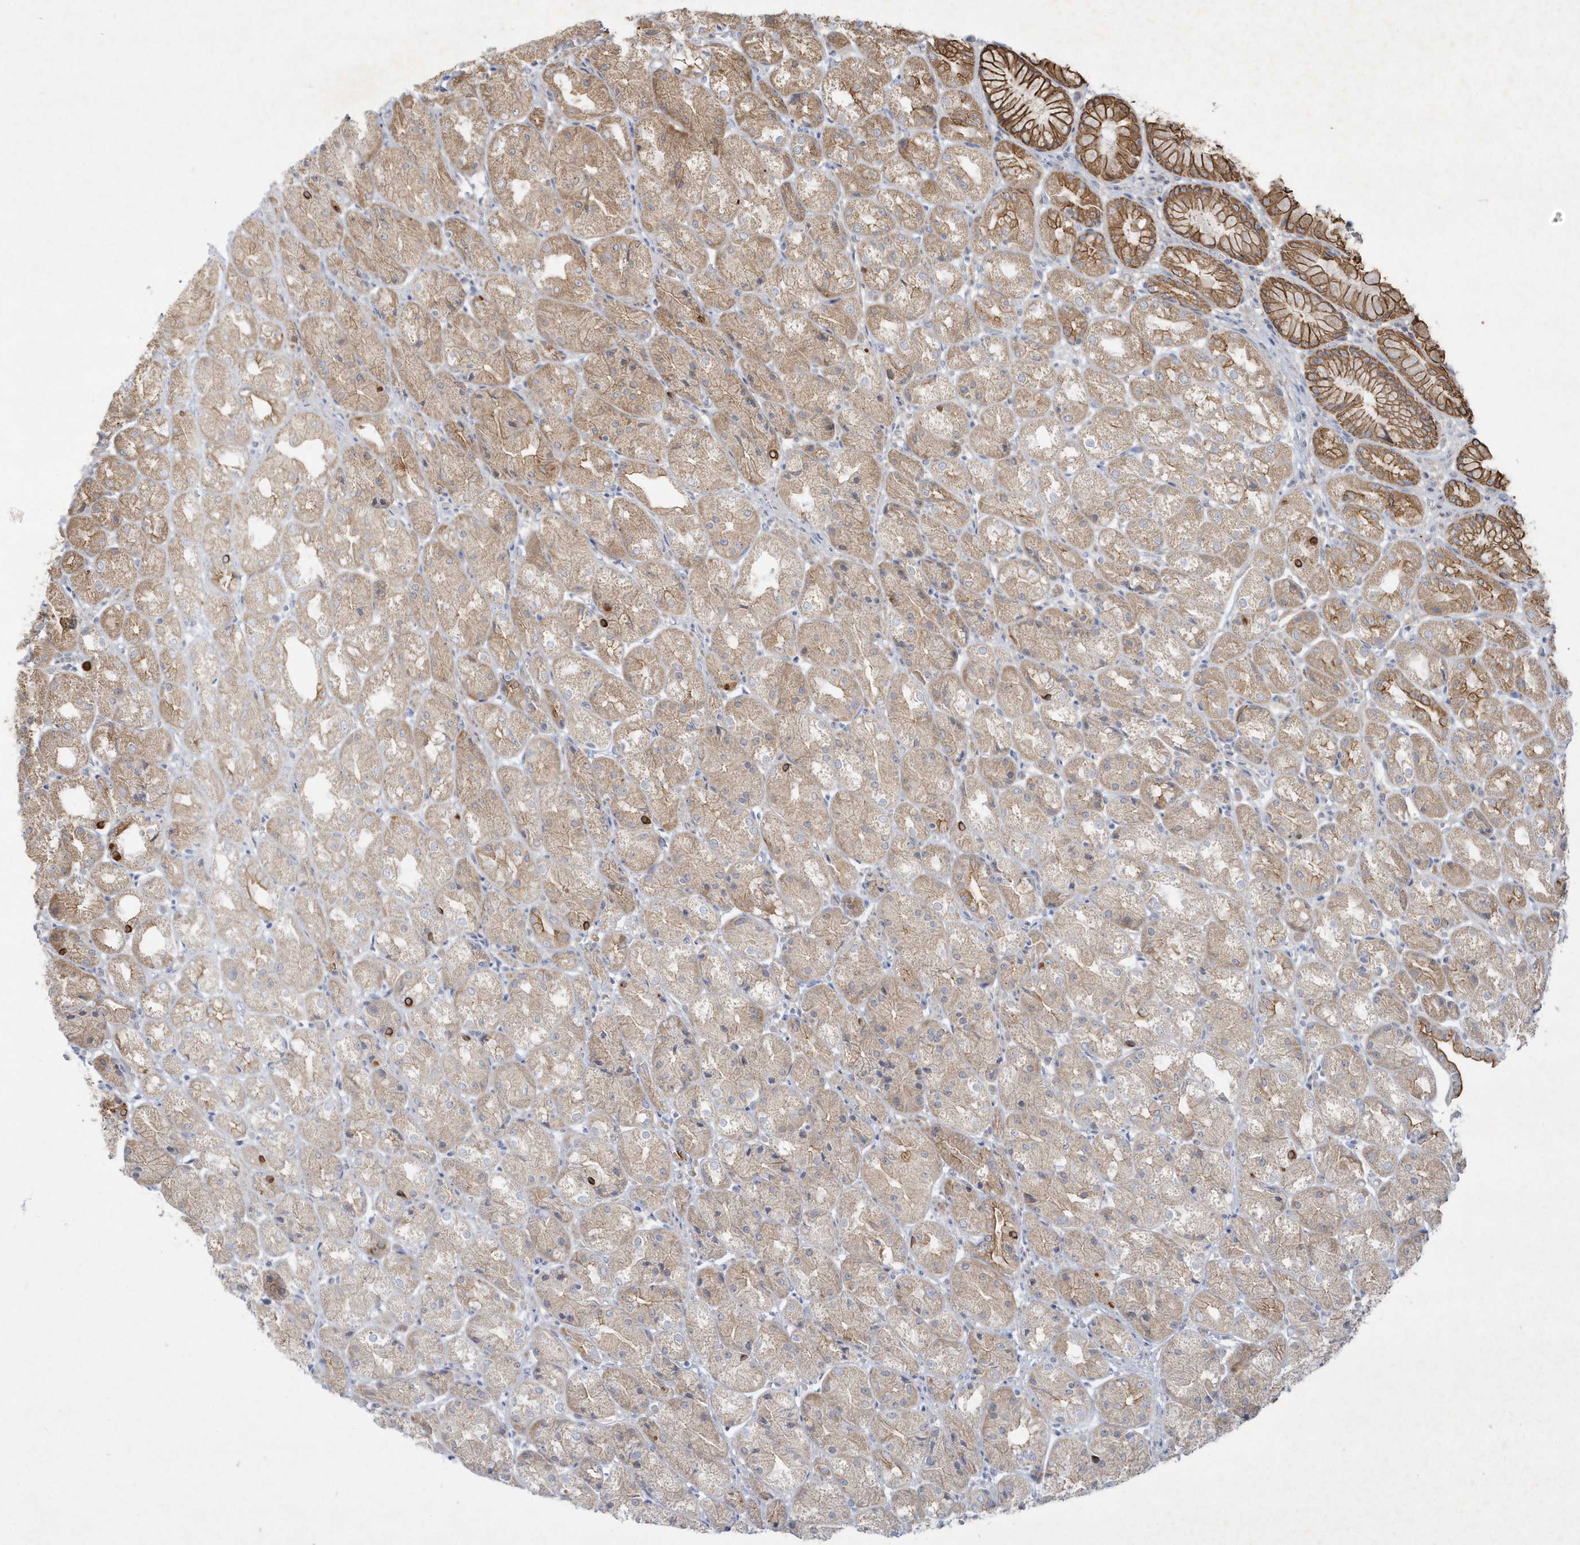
{"staining": {"intensity": "moderate", "quantity": "25%-75%", "location": "cytoplasmic/membranous"}, "tissue": "stomach", "cell_type": "Glandular cells", "image_type": "normal", "snomed": [{"axis": "morphology", "description": "Normal tissue, NOS"}, {"axis": "topography", "description": "Stomach, upper"}], "caption": "Immunohistochemistry (IHC) image of benign stomach stained for a protein (brown), which shows medium levels of moderate cytoplasmic/membranous staining in about 25%-75% of glandular cells.", "gene": "LARS1", "patient": {"sex": "male", "age": 72}}